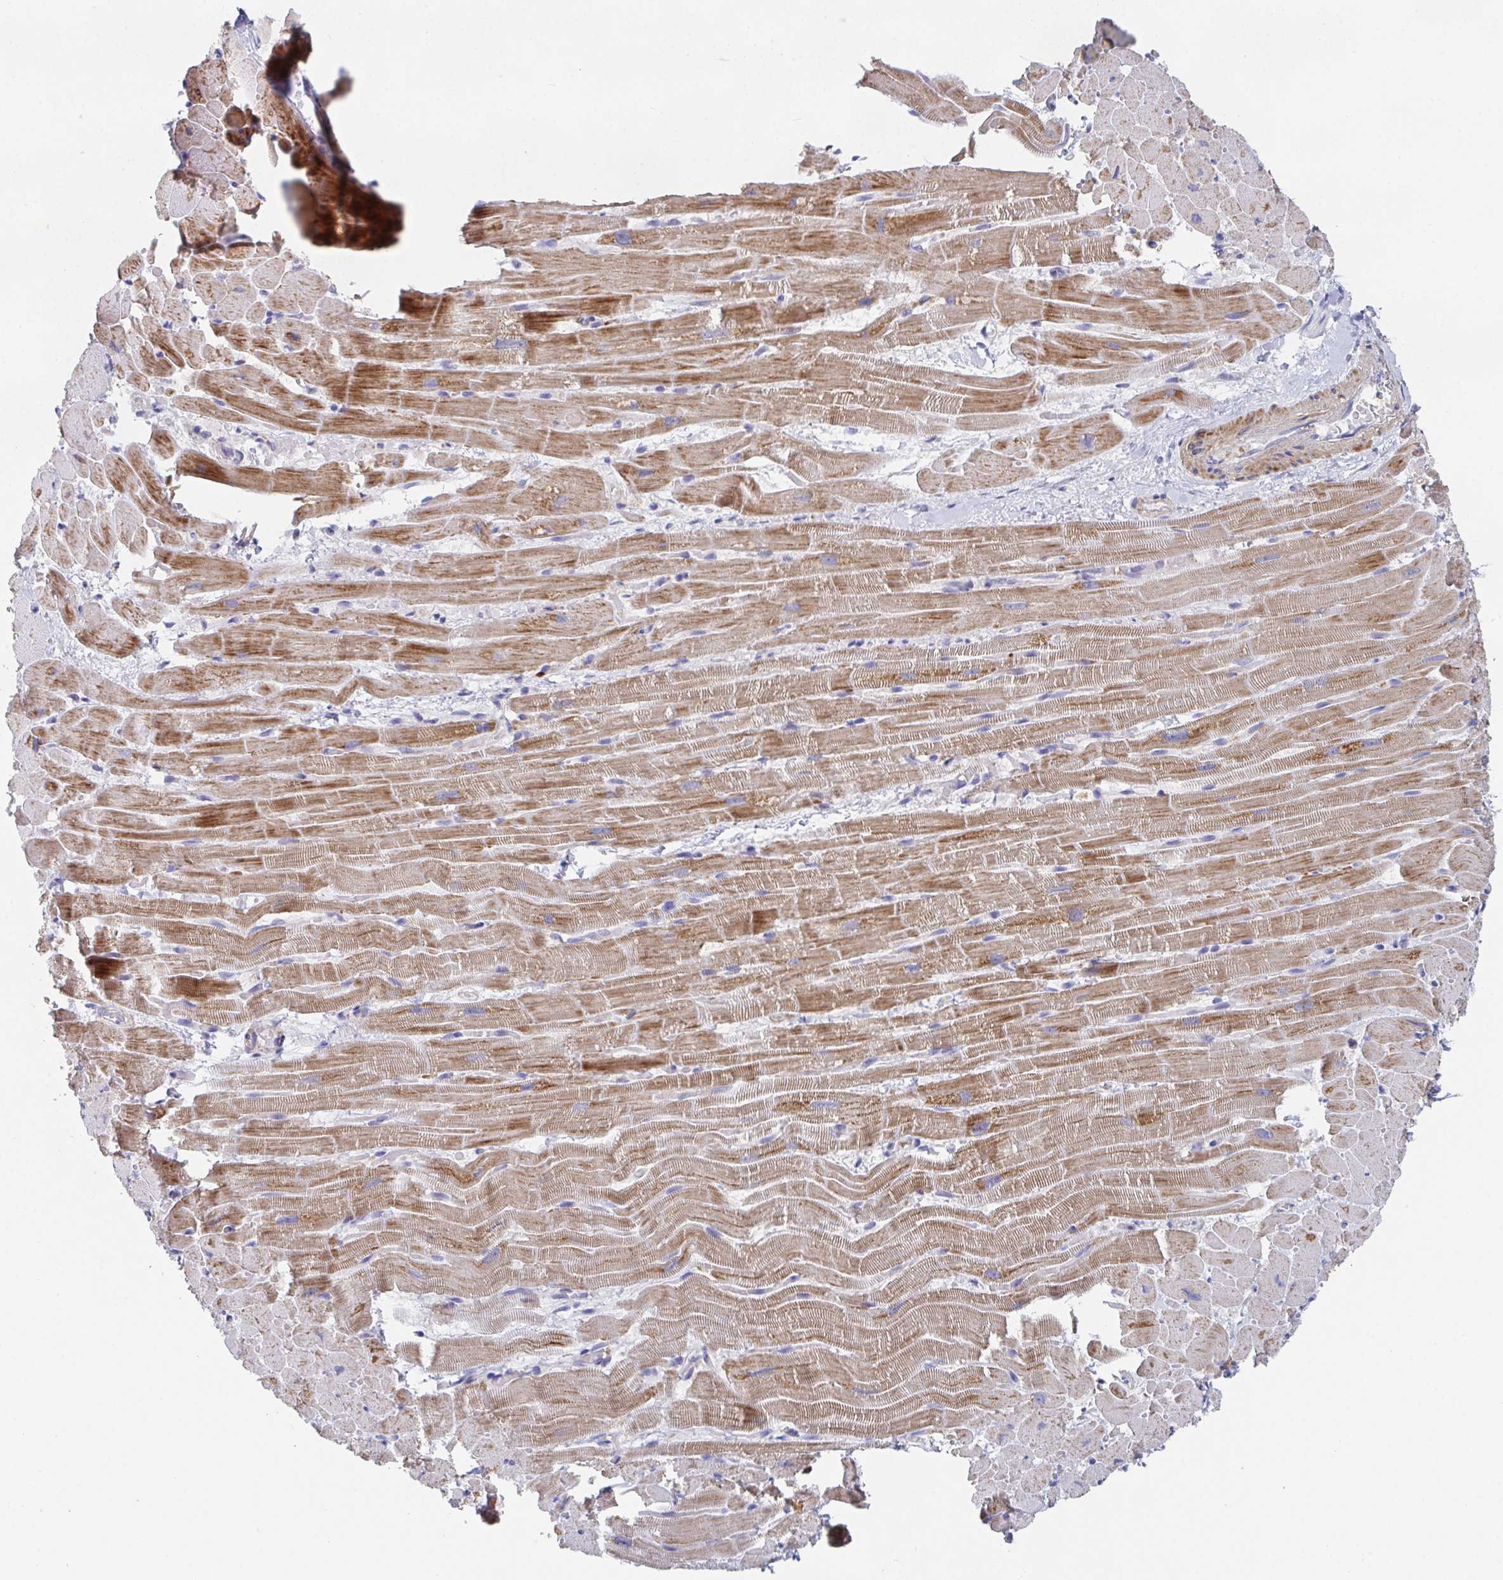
{"staining": {"intensity": "moderate", "quantity": ">75%", "location": "cytoplasmic/membranous"}, "tissue": "heart muscle", "cell_type": "Cardiomyocytes", "image_type": "normal", "snomed": [{"axis": "morphology", "description": "Normal tissue, NOS"}, {"axis": "topography", "description": "Heart"}], "caption": "Cardiomyocytes show medium levels of moderate cytoplasmic/membranous expression in approximately >75% of cells in benign heart muscle. Using DAB (3,3'-diaminobenzidine) (brown) and hematoxylin (blue) stains, captured at high magnification using brightfield microscopy.", "gene": "ATP5F1C", "patient": {"sex": "male", "age": 37}}